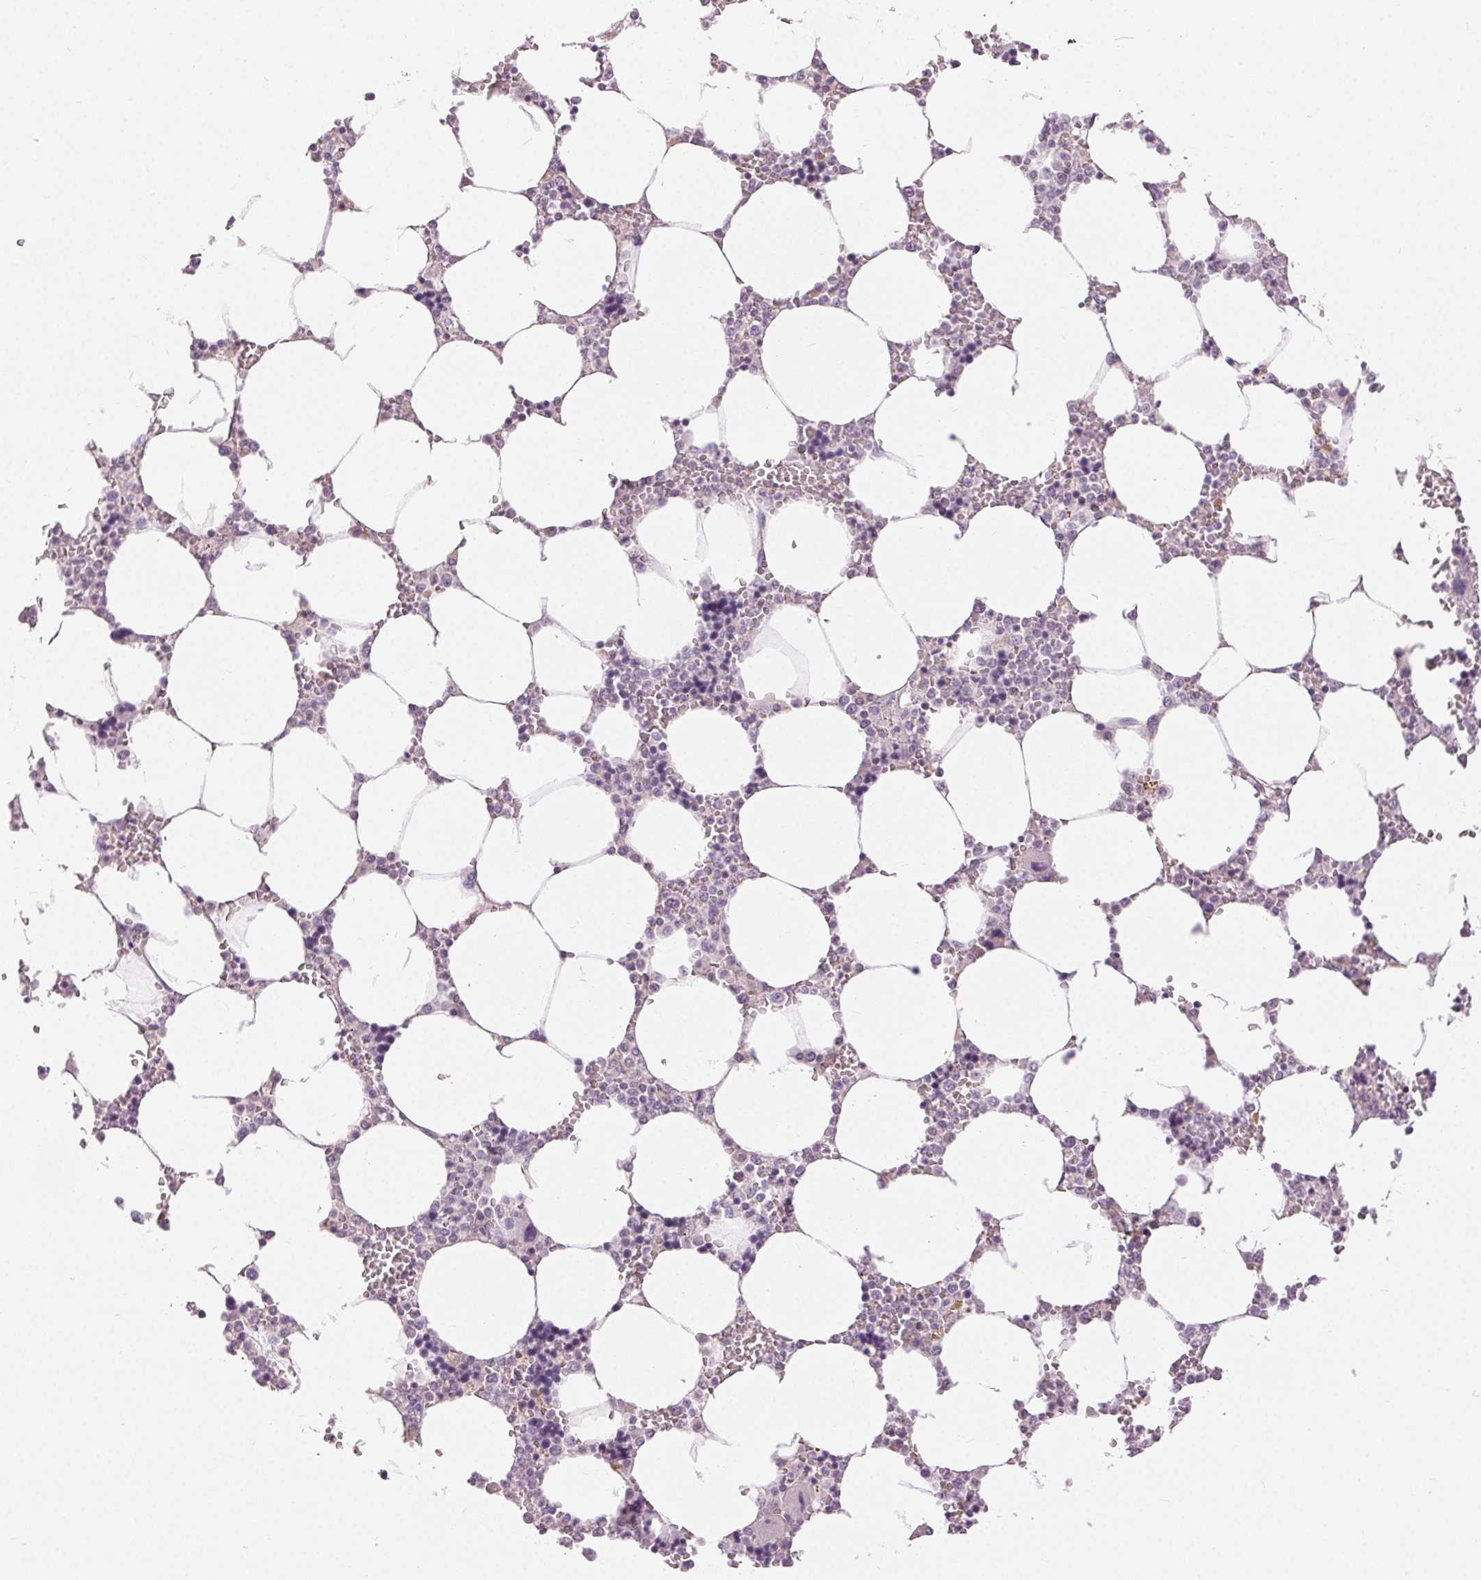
{"staining": {"intensity": "negative", "quantity": "none", "location": "none"}, "tissue": "bone marrow", "cell_type": "Hematopoietic cells", "image_type": "normal", "snomed": [{"axis": "morphology", "description": "Normal tissue, NOS"}, {"axis": "topography", "description": "Bone marrow"}], "caption": "Photomicrograph shows no protein positivity in hematopoietic cells of benign bone marrow. (Immunohistochemistry (ihc), brightfield microscopy, high magnification).", "gene": "DSG3", "patient": {"sex": "male", "age": 64}}